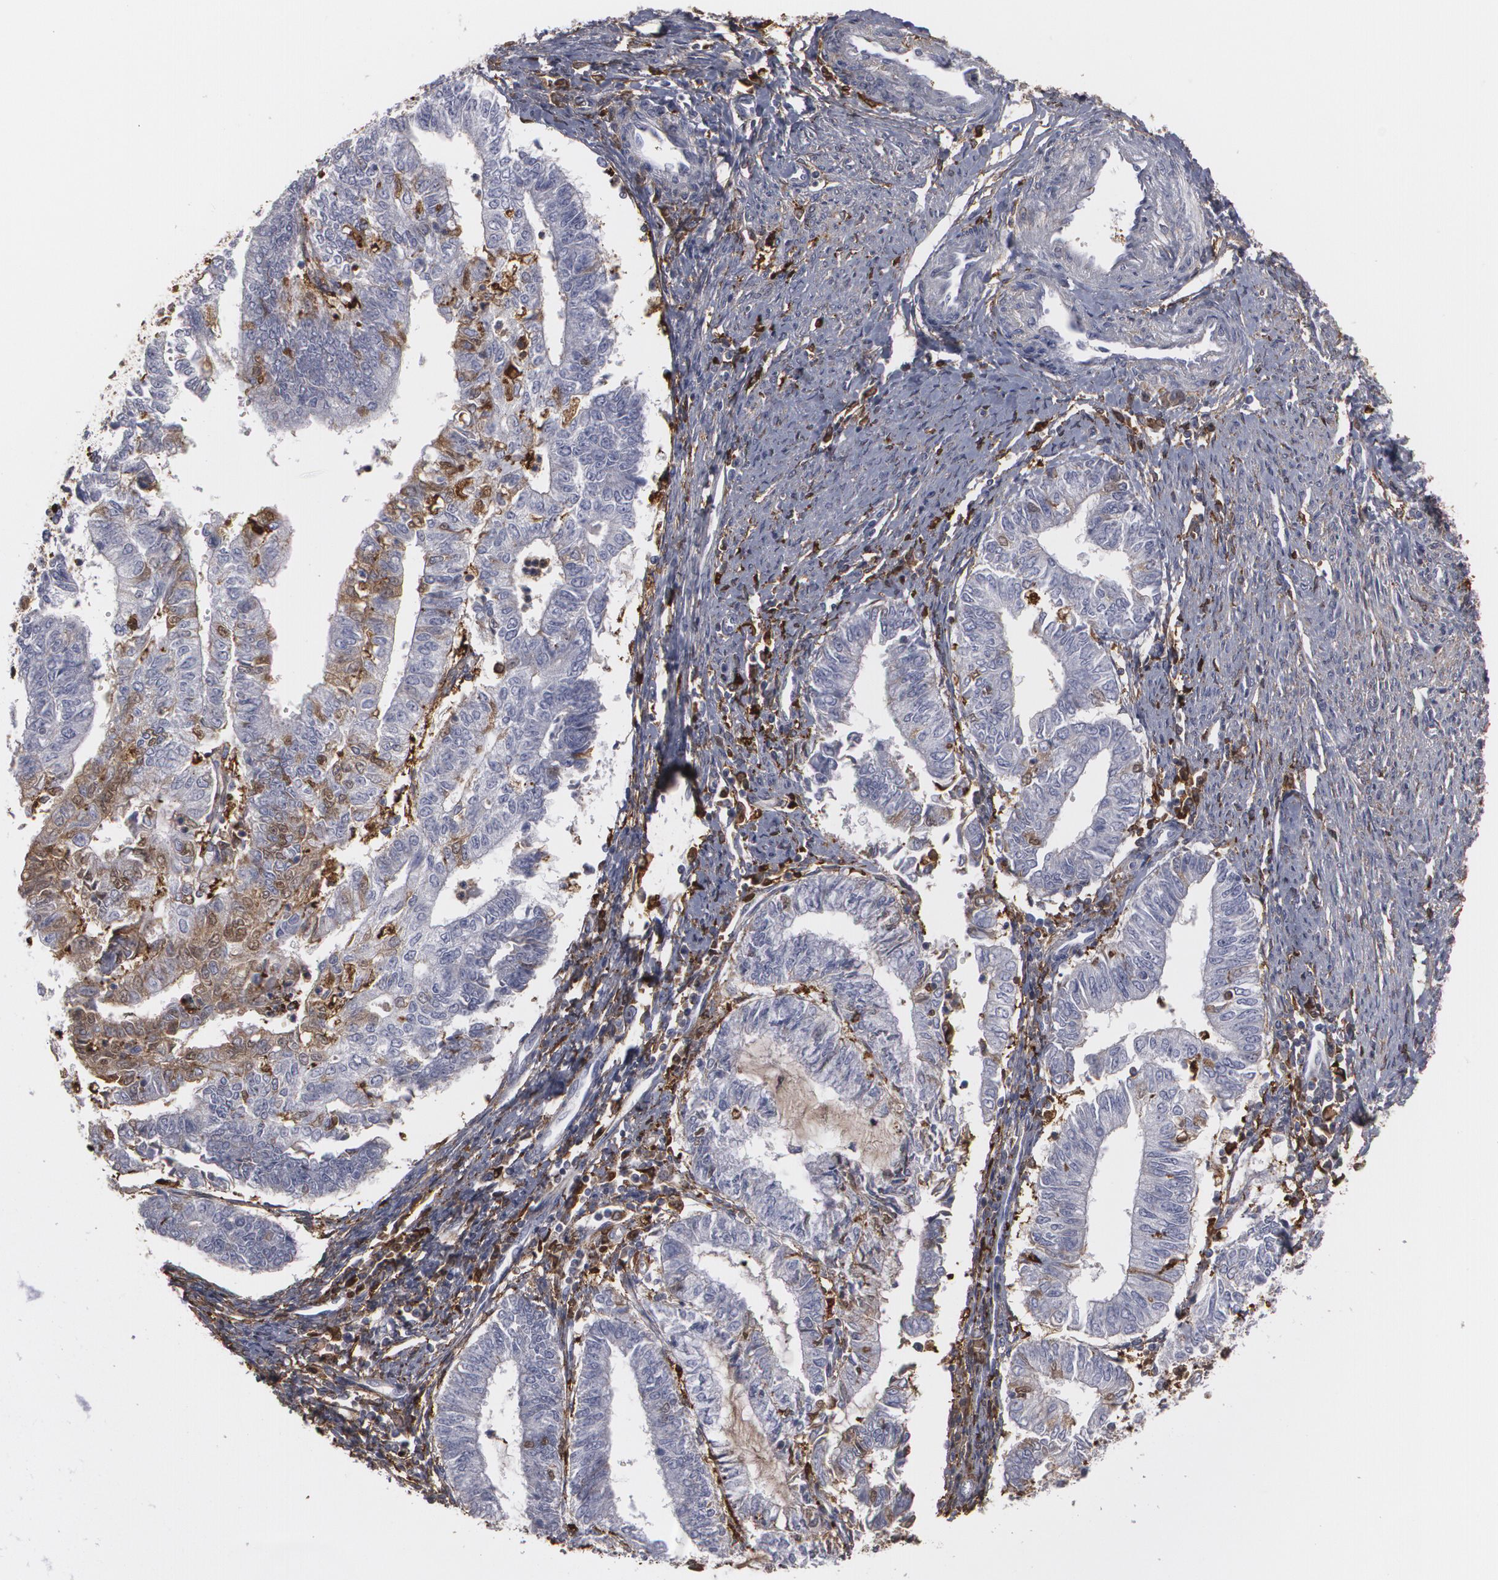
{"staining": {"intensity": "weak", "quantity": "25%-75%", "location": "cytoplasmic/membranous"}, "tissue": "endometrial cancer", "cell_type": "Tumor cells", "image_type": "cancer", "snomed": [{"axis": "morphology", "description": "Adenocarcinoma, NOS"}, {"axis": "topography", "description": "Endometrium"}], "caption": "Immunohistochemical staining of human endometrial cancer demonstrates low levels of weak cytoplasmic/membranous expression in approximately 25%-75% of tumor cells.", "gene": "ODC1", "patient": {"sex": "female", "age": 66}}